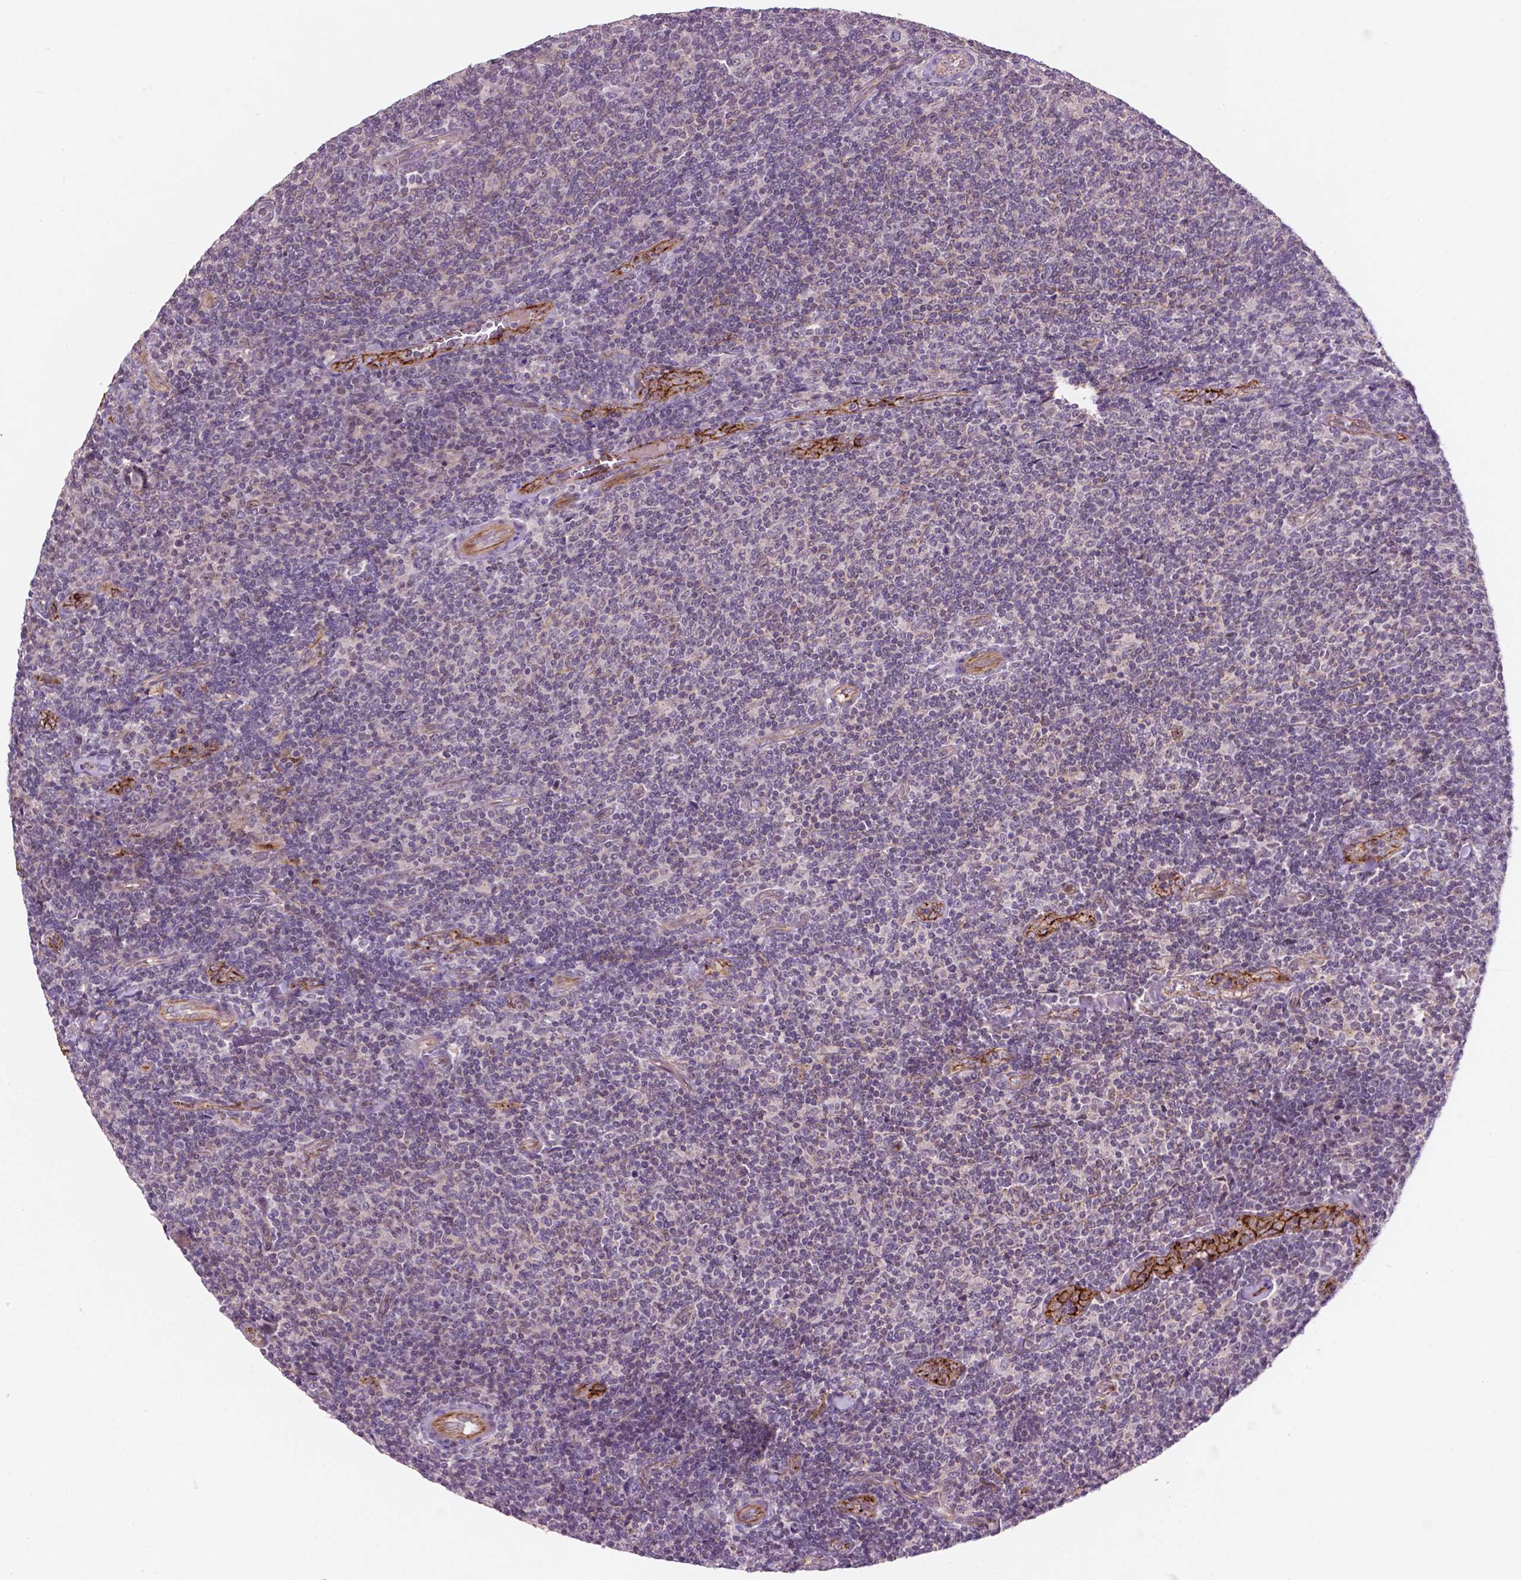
{"staining": {"intensity": "negative", "quantity": "none", "location": "none"}, "tissue": "lymphoma", "cell_type": "Tumor cells", "image_type": "cancer", "snomed": [{"axis": "morphology", "description": "Malignant lymphoma, non-Hodgkin's type, Low grade"}, {"axis": "topography", "description": "Lymph node"}], "caption": "Tumor cells show no significant staining in lymphoma. (Brightfield microscopy of DAB (3,3'-diaminobenzidine) IHC at high magnification).", "gene": "ARL5C", "patient": {"sex": "male", "age": 52}}